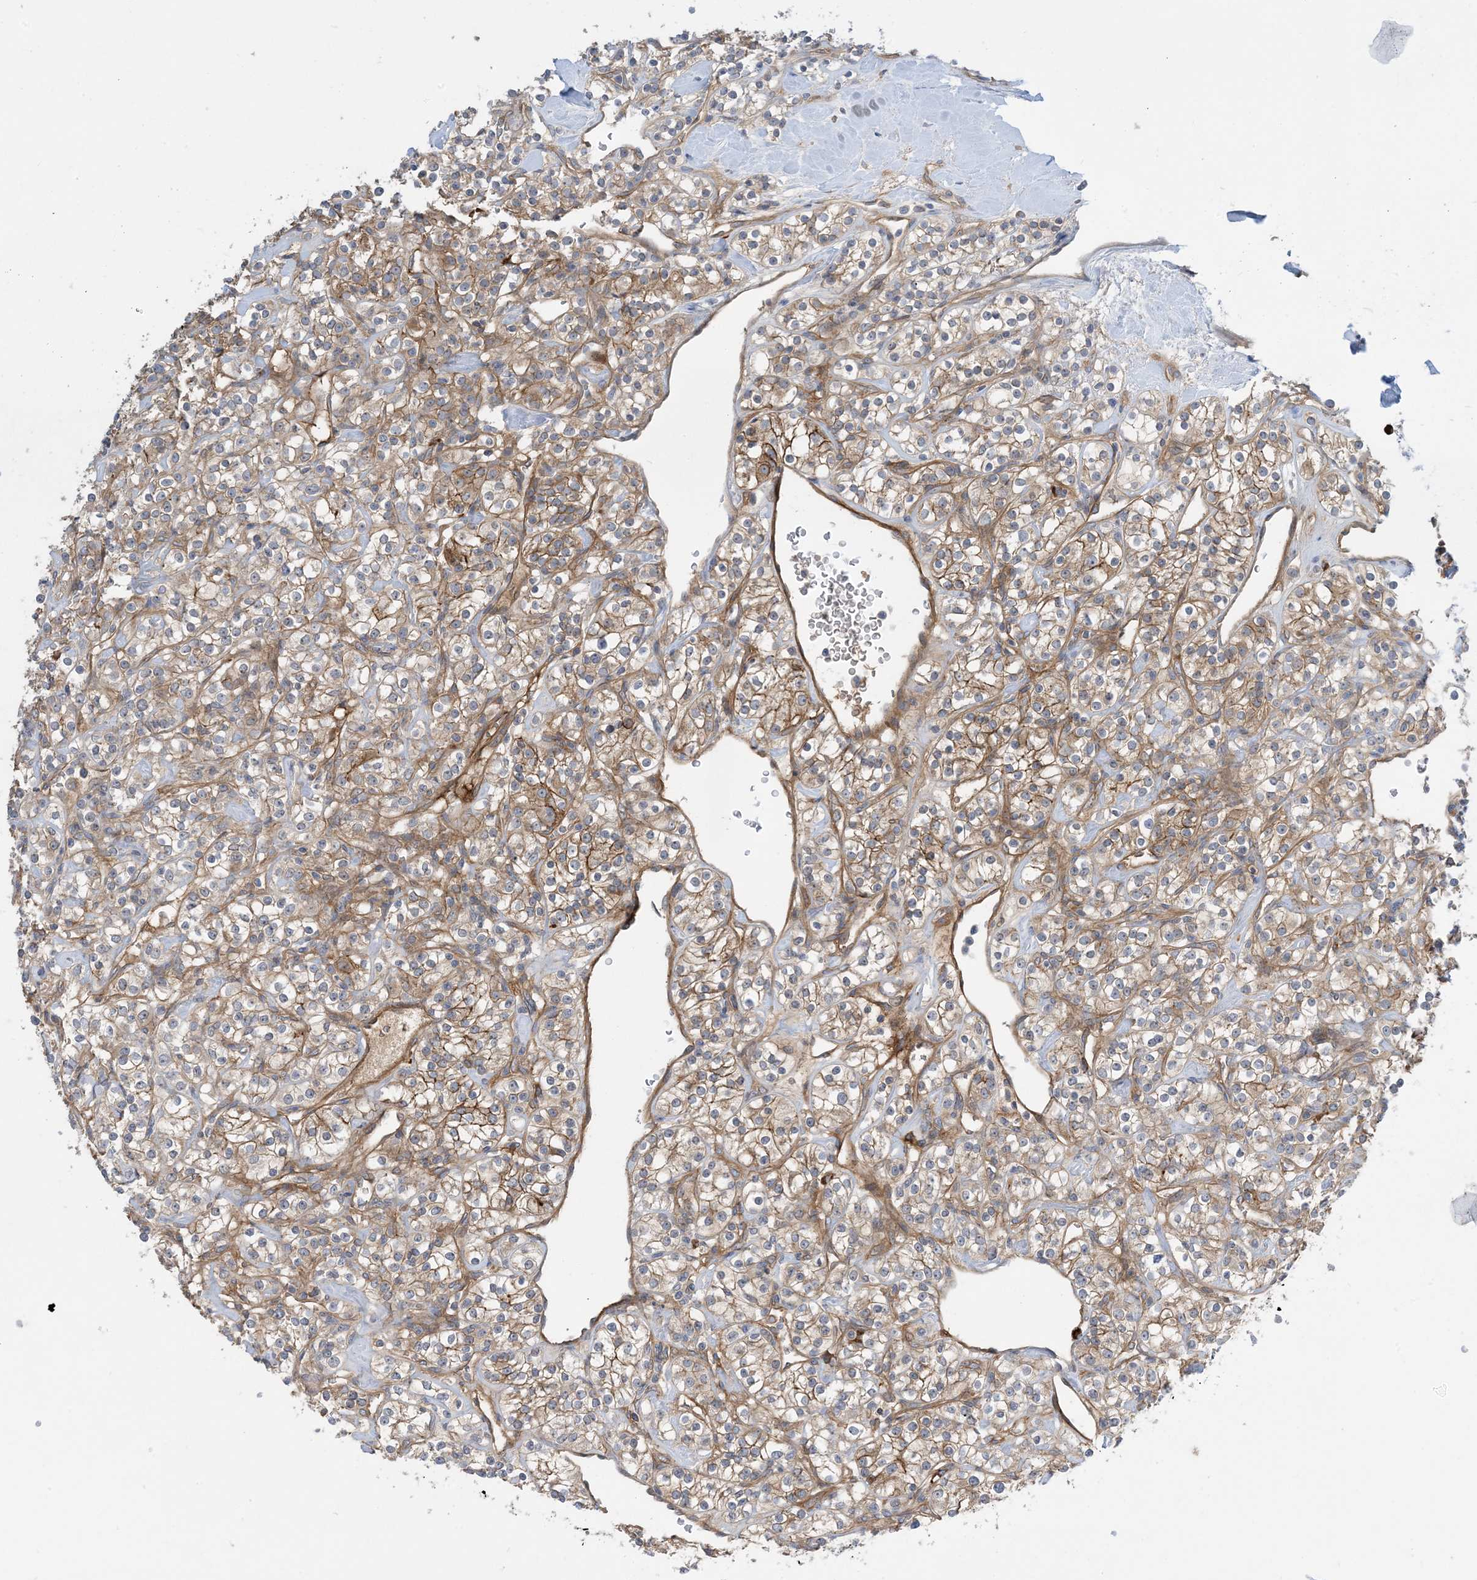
{"staining": {"intensity": "moderate", "quantity": ">75%", "location": "cytoplasmic/membranous"}, "tissue": "renal cancer", "cell_type": "Tumor cells", "image_type": "cancer", "snomed": [{"axis": "morphology", "description": "Adenocarcinoma, NOS"}, {"axis": "topography", "description": "Kidney"}], "caption": "A high-resolution photomicrograph shows immunohistochemistry (IHC) staining of adenocarcinoma (renal), which demonstrates moderate cytoplasmic/membranous staining in about >75% of tumor cells. Nuclei are stained in blue.", "gene": "AOC1", "patient": {"sex": "male", "age": 77}}